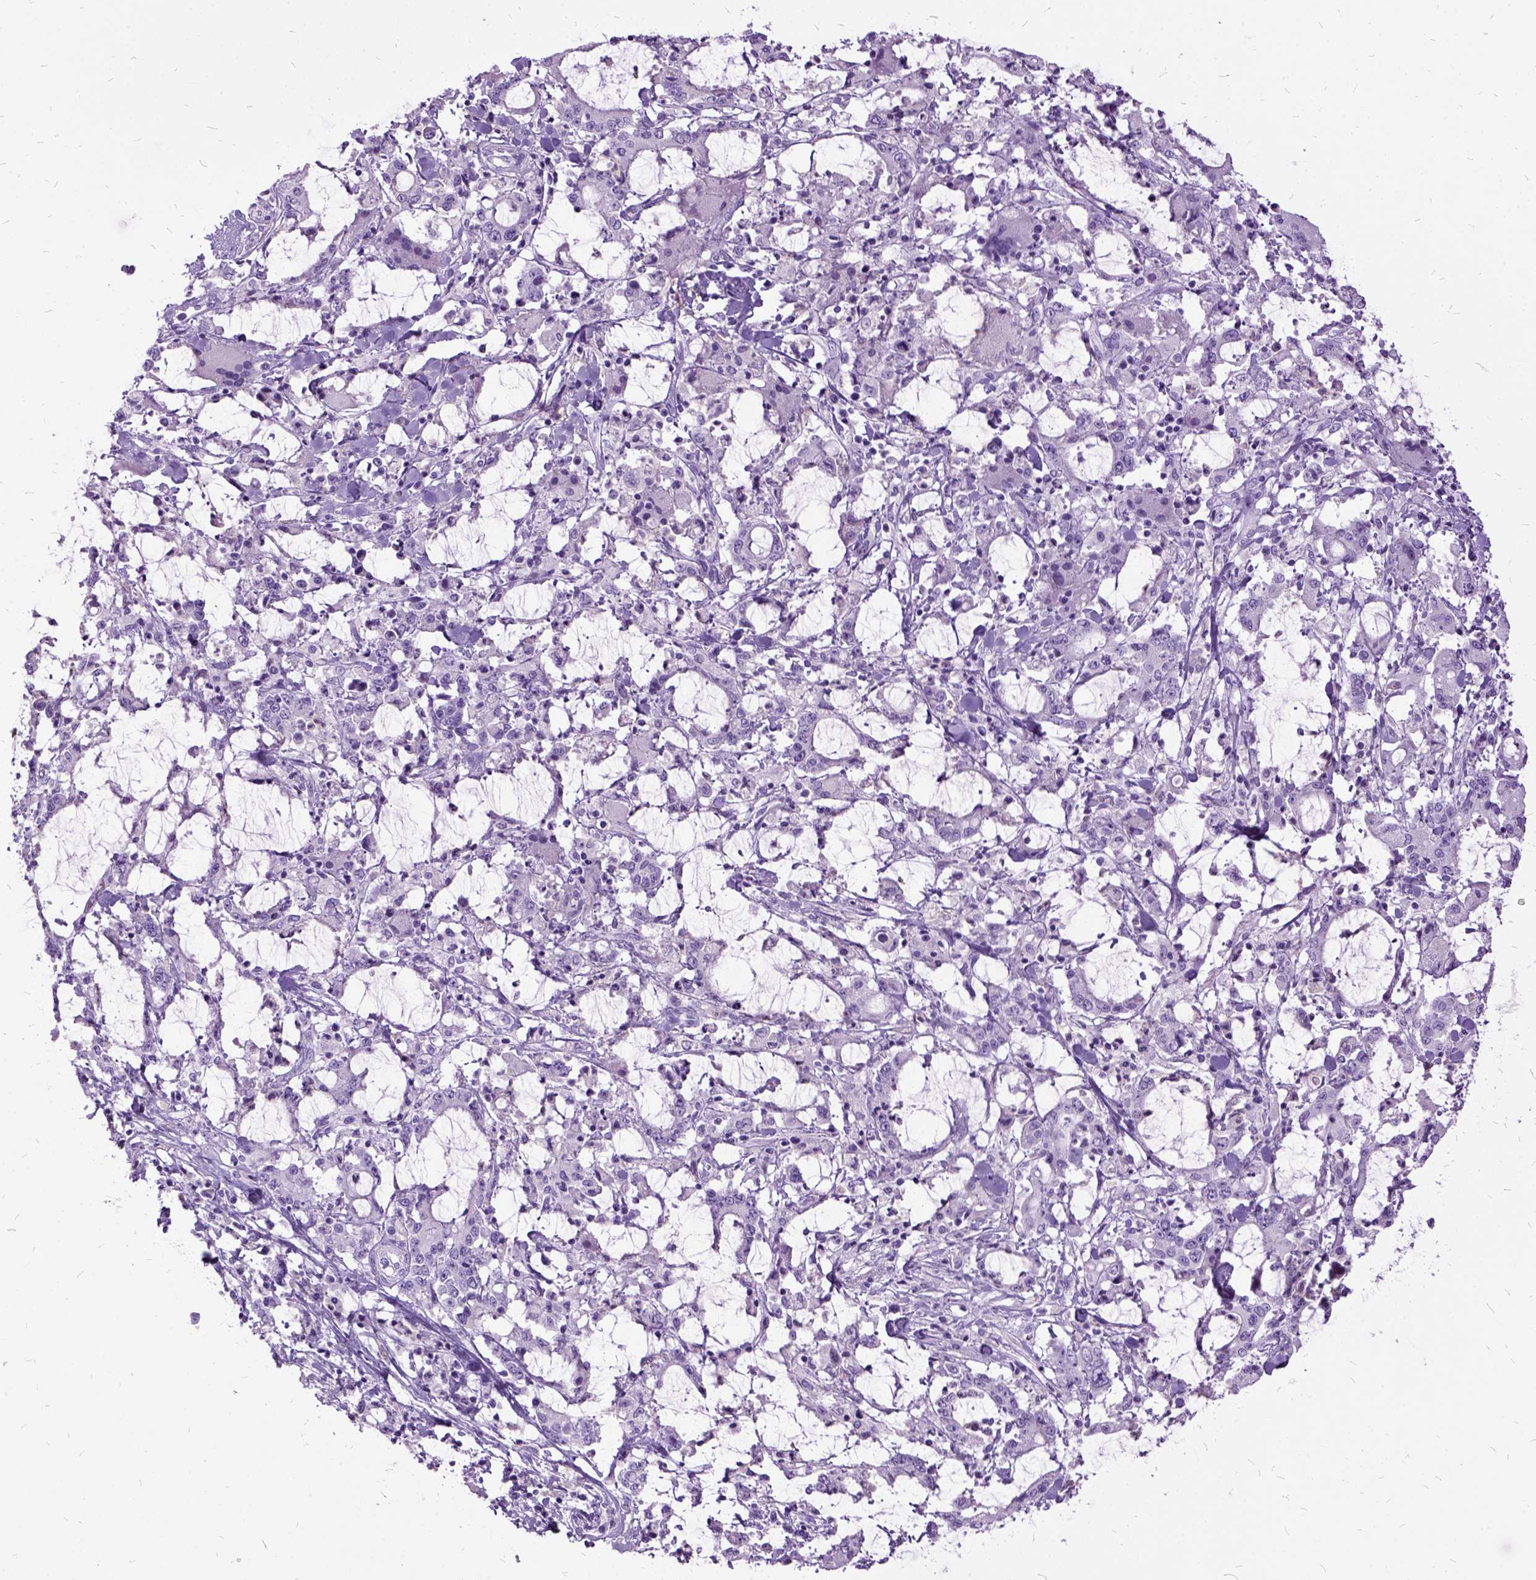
{"staining": {"intensity": "negative", "quantity": "none", "location": "none"}, "tissue": "stomach cancer", "cell_type": "Tumor cells", "image_type": "cancer", "snomed": [{"axis": "morphology", "description": "Adenocarcinoma, NOS"}, {"axis": "topography", "description": "Stomach, upper"}], "caption": "Tumor cells show no significant protein staining in stomach cancer.", "gene": "MME", "patient": {"sex": "male", "age": 68}}